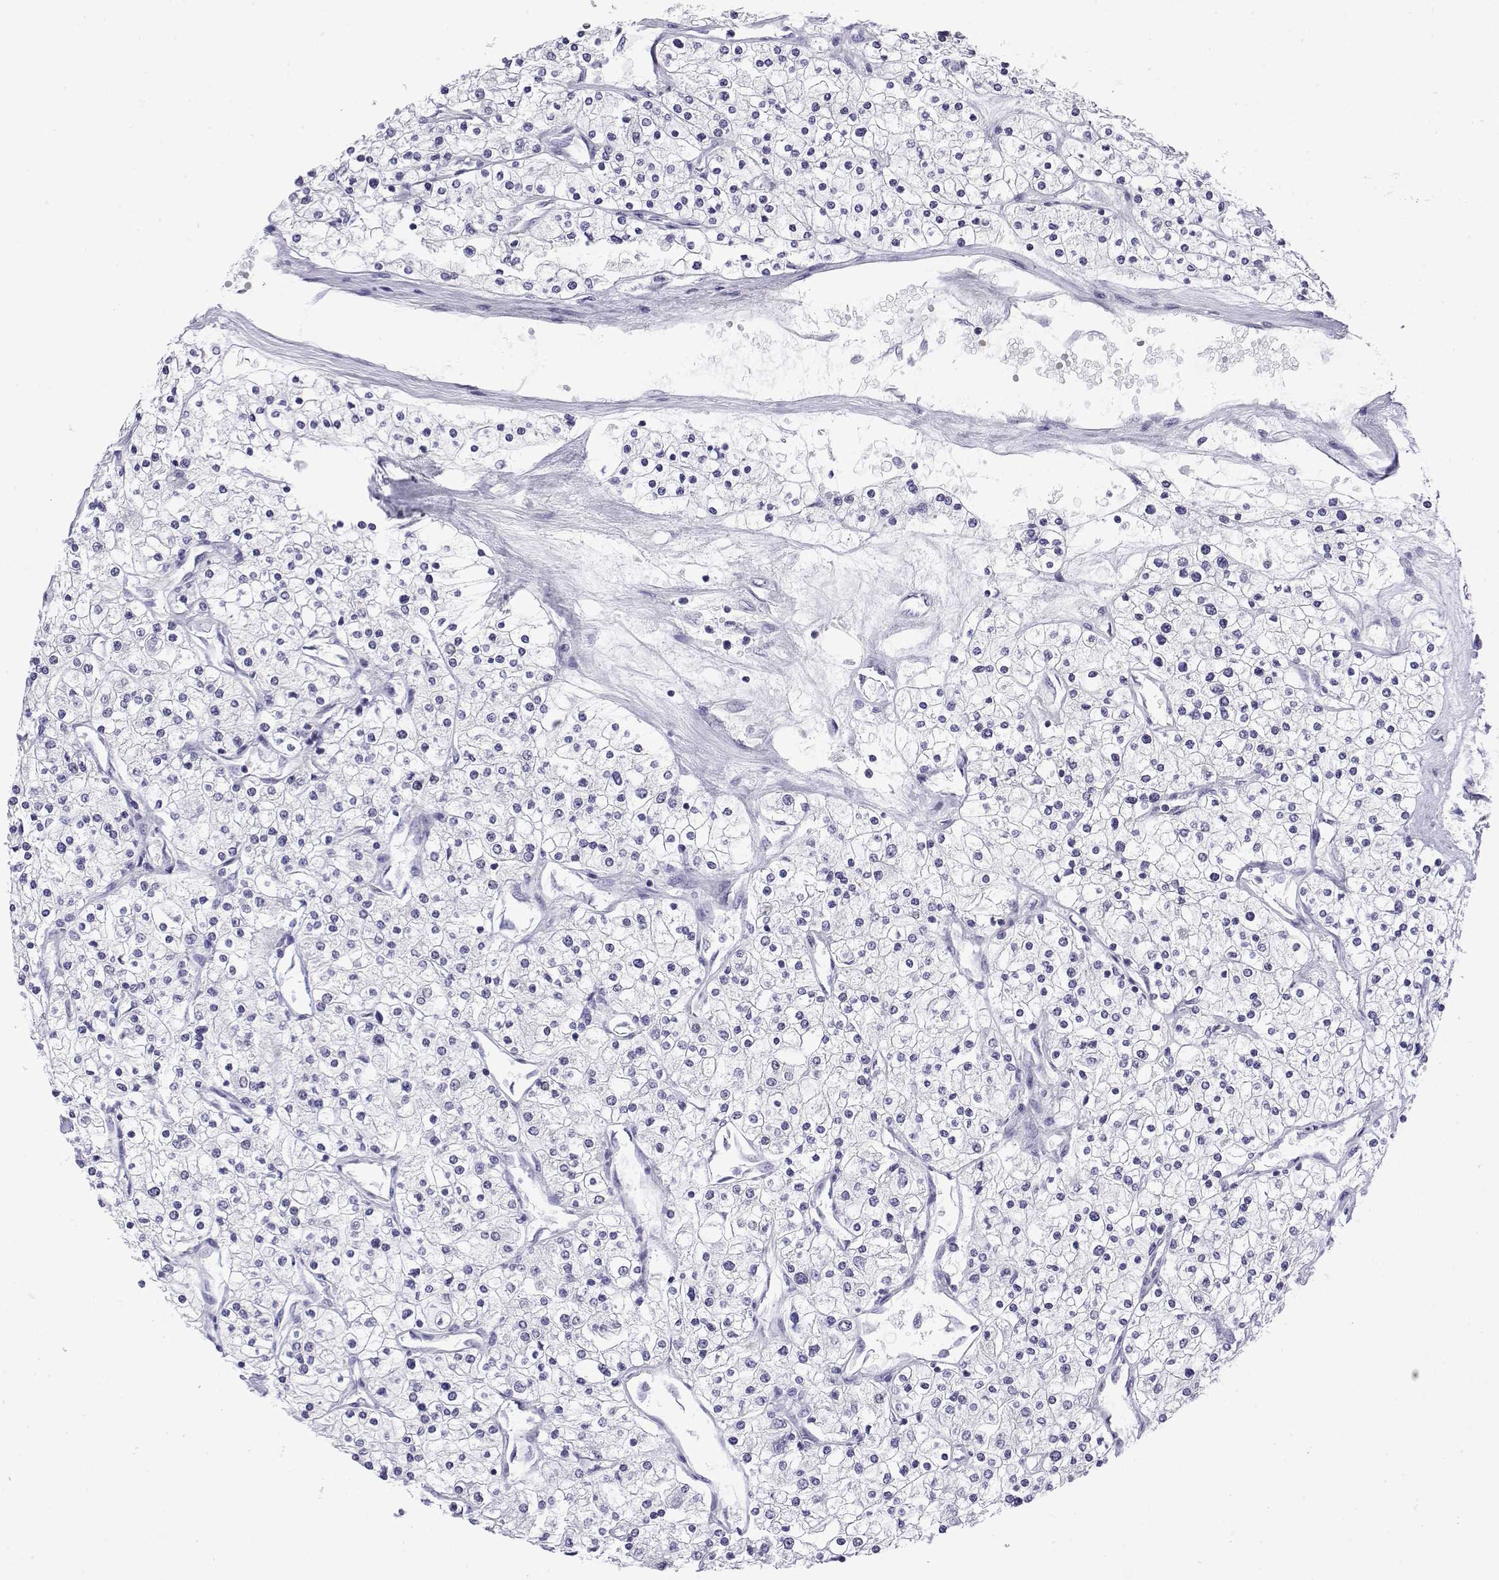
{"staining": {"intensity": "negative", "quantity": "none", "location": "none"}, "tissue": "renal cancer", "cell_type": "Tumor cells", "image_type": "cancer", "snomed": [{"axis": "morphology", "description": "Adenocarcinoma, NOS"}, {"axis": "topography", "description": "Kidney"}], "caption": "Tumor cells show no significant expression in renal cancer (adenocarcinoma).", "gene": "POLDIP3", "patient": {"sex": "male", "age": 80}}